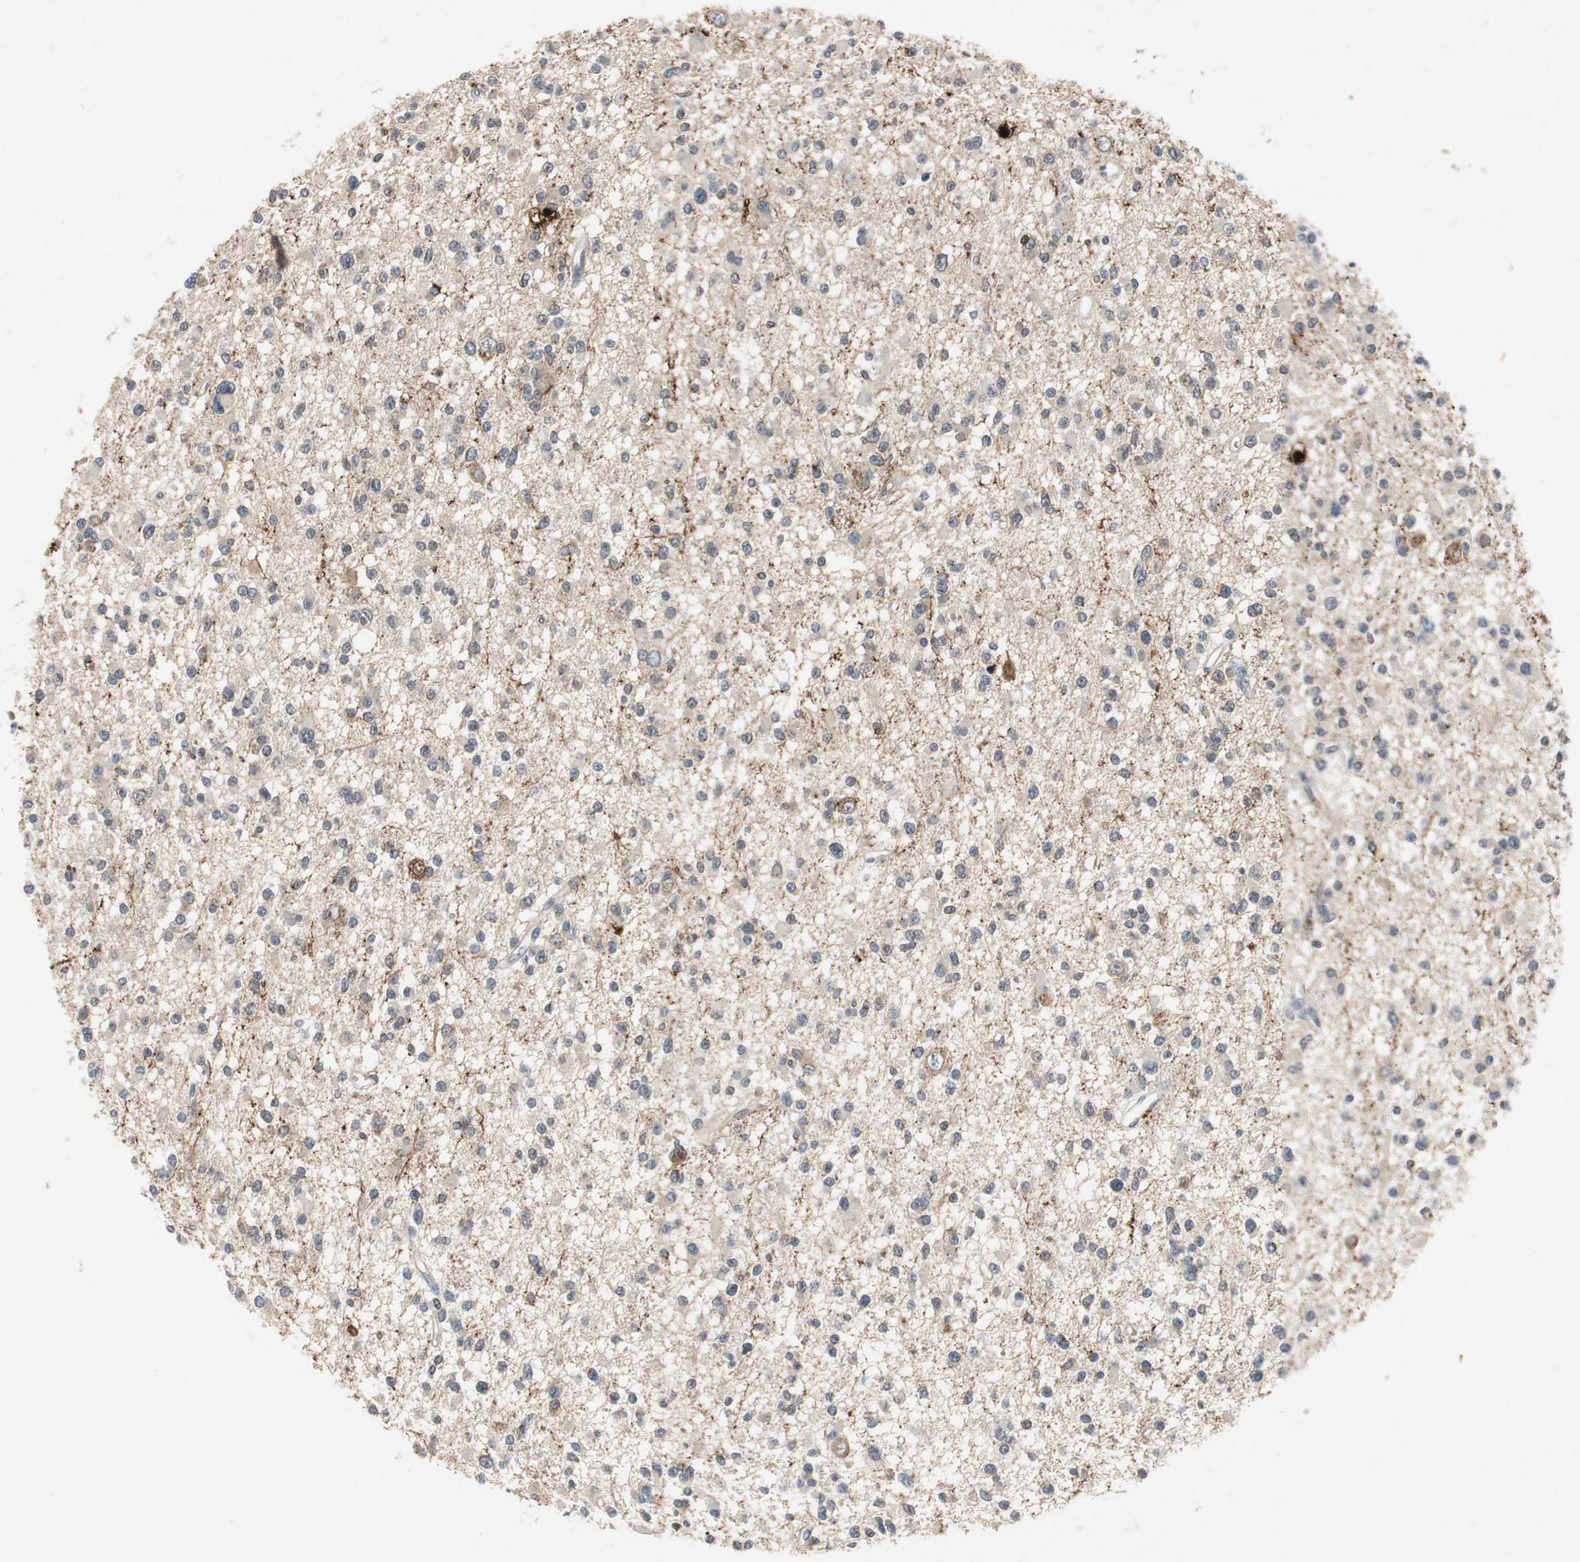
{"staining": {"intensity": "weak", "quantity": "25%-75%", "location": "cytoplasmic/membranous"}, "tissue": "glioma", "cell_type": "Tumor cells", "image_type": "cancer", "snomed": [{"axis": "morphology", "description": "Glioma, malignant, Low grade"}, {"axis": "topography", "description": "Brain"}], "caption": "Malignant glioma (low-grade) stained with DAB (3,3'-diaminobenzidine) IHC reveals low levels of weak cytoplasmic/membranous expression in approximately 25%-75% of tumor cells. The protein of interest is shown in brown color, while the nuclei are stained blue.", "gene": "CALB2", "patient": {"sex": "female", "age": 22}}